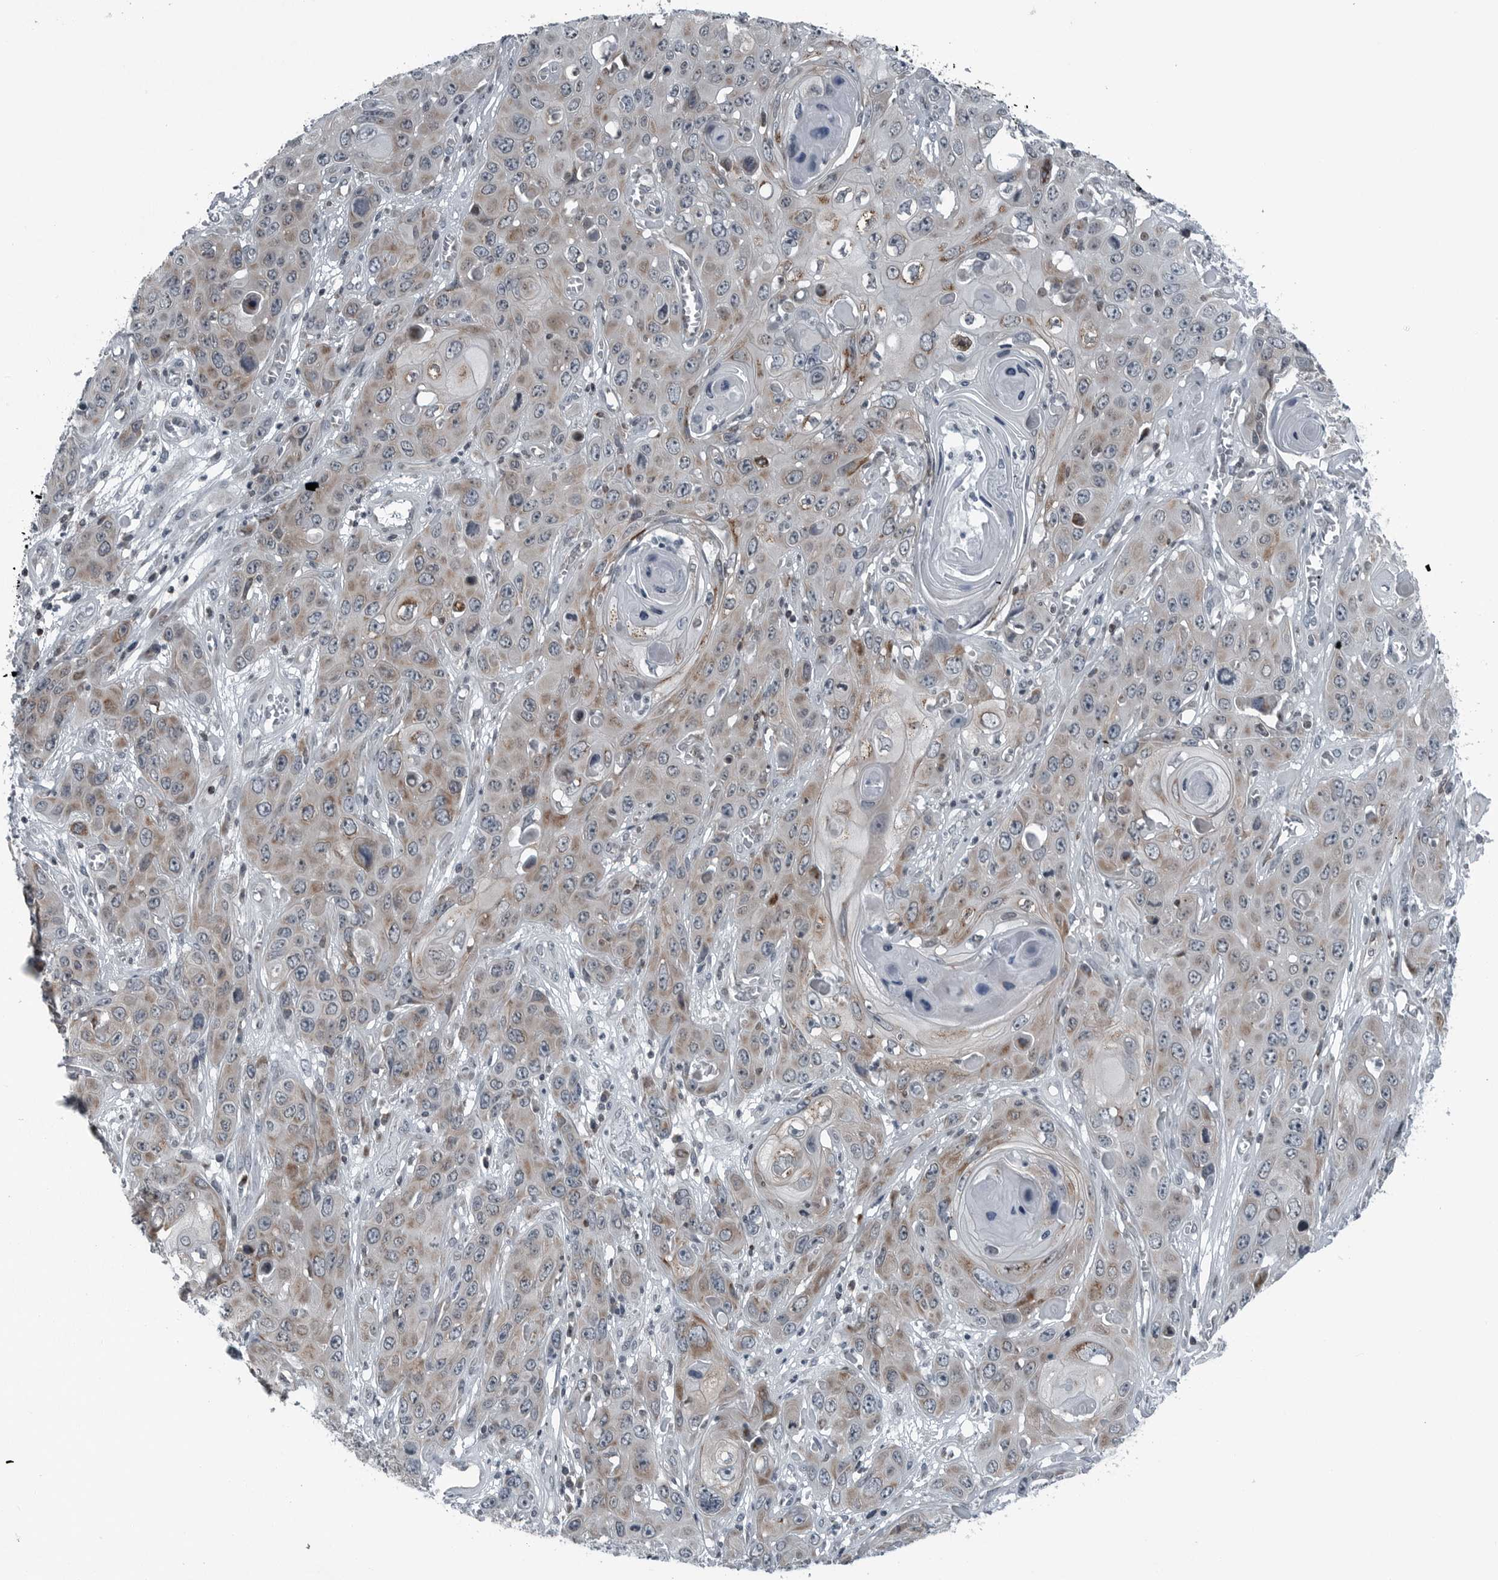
{"staining": {"intensity": "weak", "quantity": ">75%", "location": "cytoplasmic/membranous"}, "tissue": "skin cancer", "cell_type": "Tumor cells", "image_type": "cancer", "snomed": [{"axis": "morphology", "description": "Squamous cell carcinoma, NOS"}, {"axis": "topography", "description": "Skin"}], "caption": "A histopathology image of human skin squamous cell carcinoma stained for a protein shows weak cytoplasmic/membranous brown staining in tumor cells.", "gene": "GAK", "patient": {"sex": "male", "age": 55}}